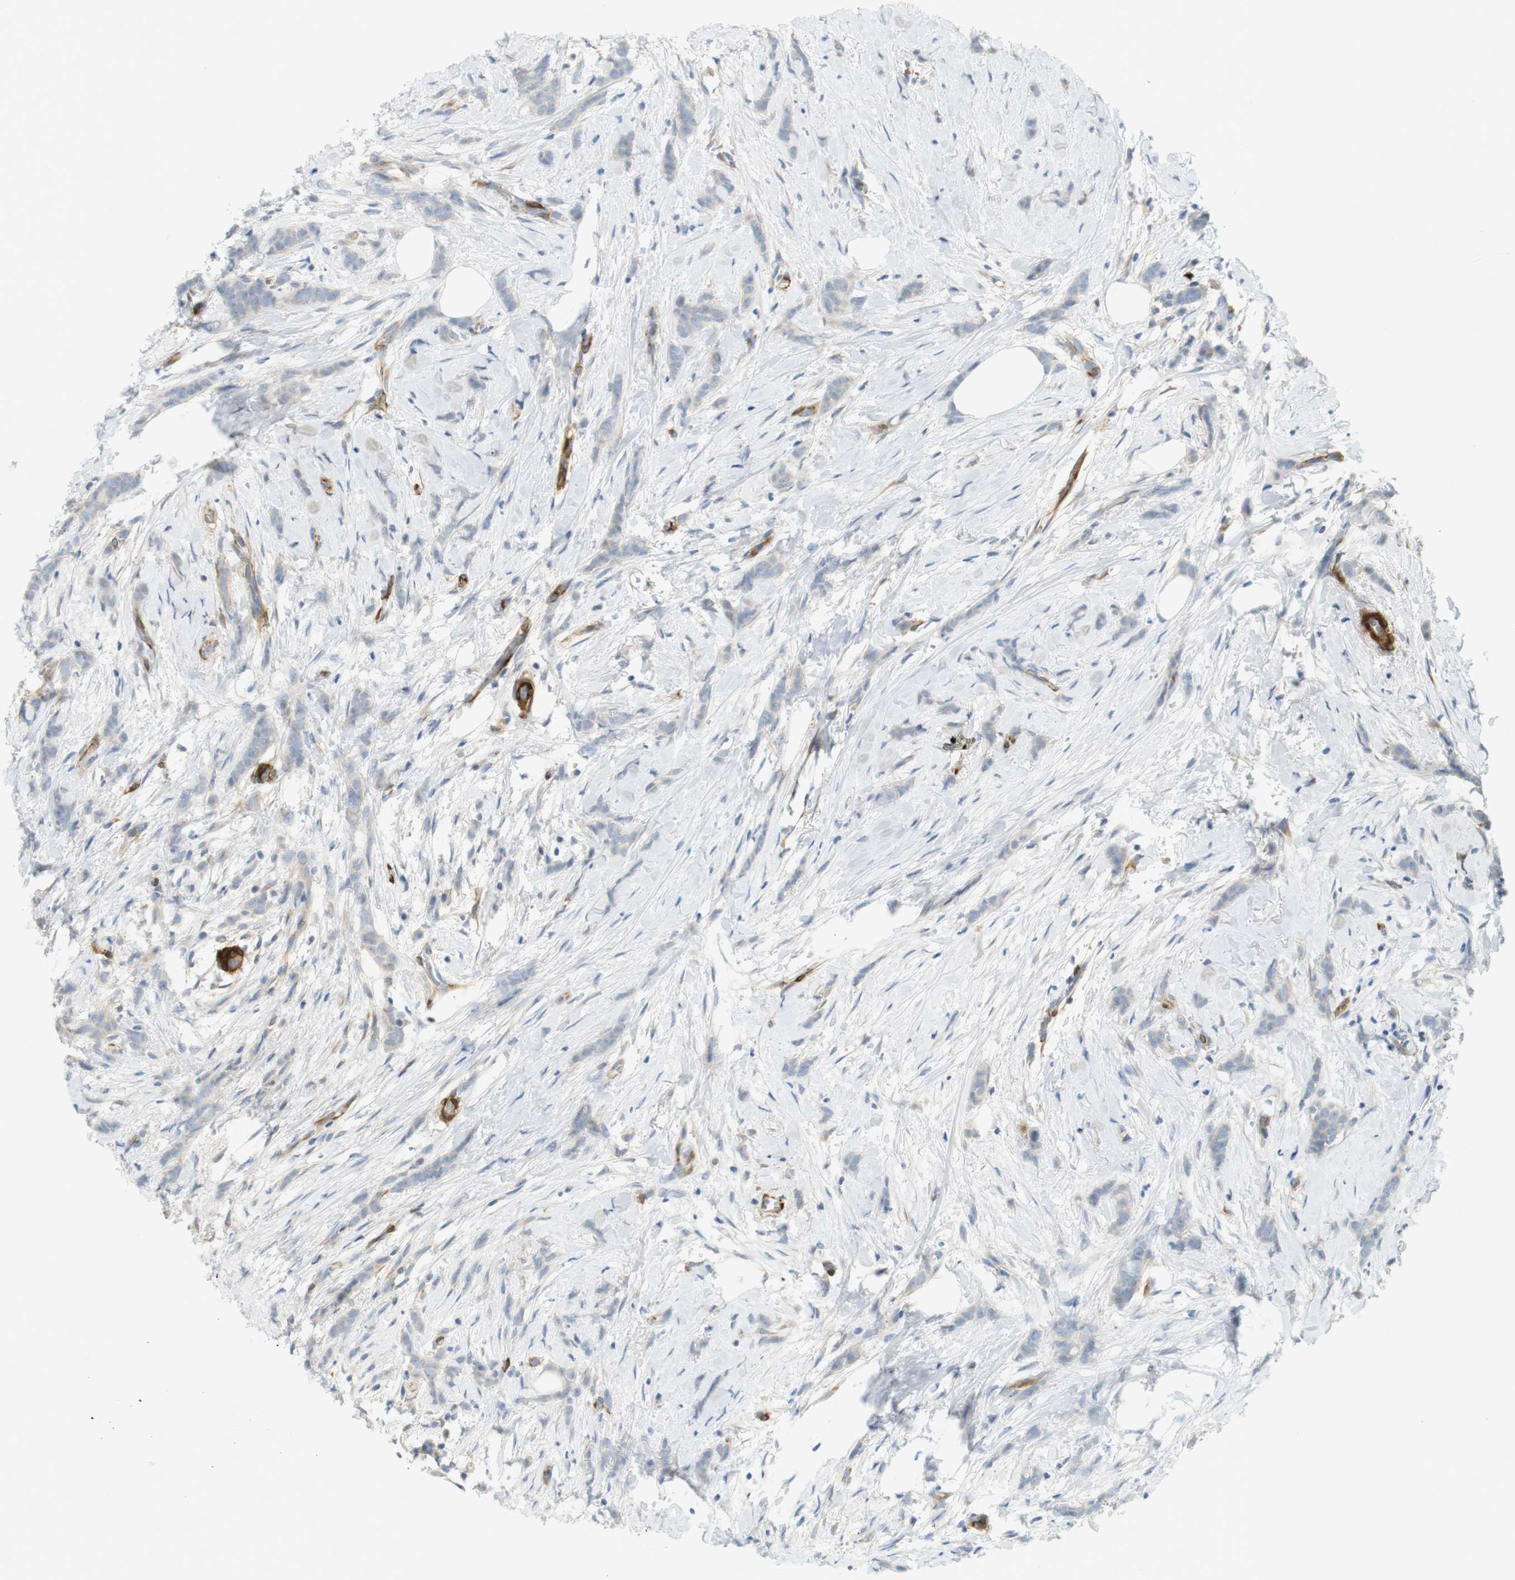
{"staining": {"intensity": "negative", "quantity": "none", "location": "none"}, "tissue": "breast cancer", "cell_type": "Tumor cells", "image_type": "cancer", "snomed": [{"axis": "morphology", "description": "Lobular carcinoma, in situ"}, {"axis": "morphology", "description": "Lobular carcinoma"}, {"axis": "topography", "description": "Breast"}], "caption": "Immunohistochemical staining of human lobular carcinoma (breast) reveals no significant staining in tumor cells. (Immunohistochemistry (ihc), brightfield microscopy, high magnification).", "gene": "PDE3A", "patient": {"sex": "female", "age": 41}}